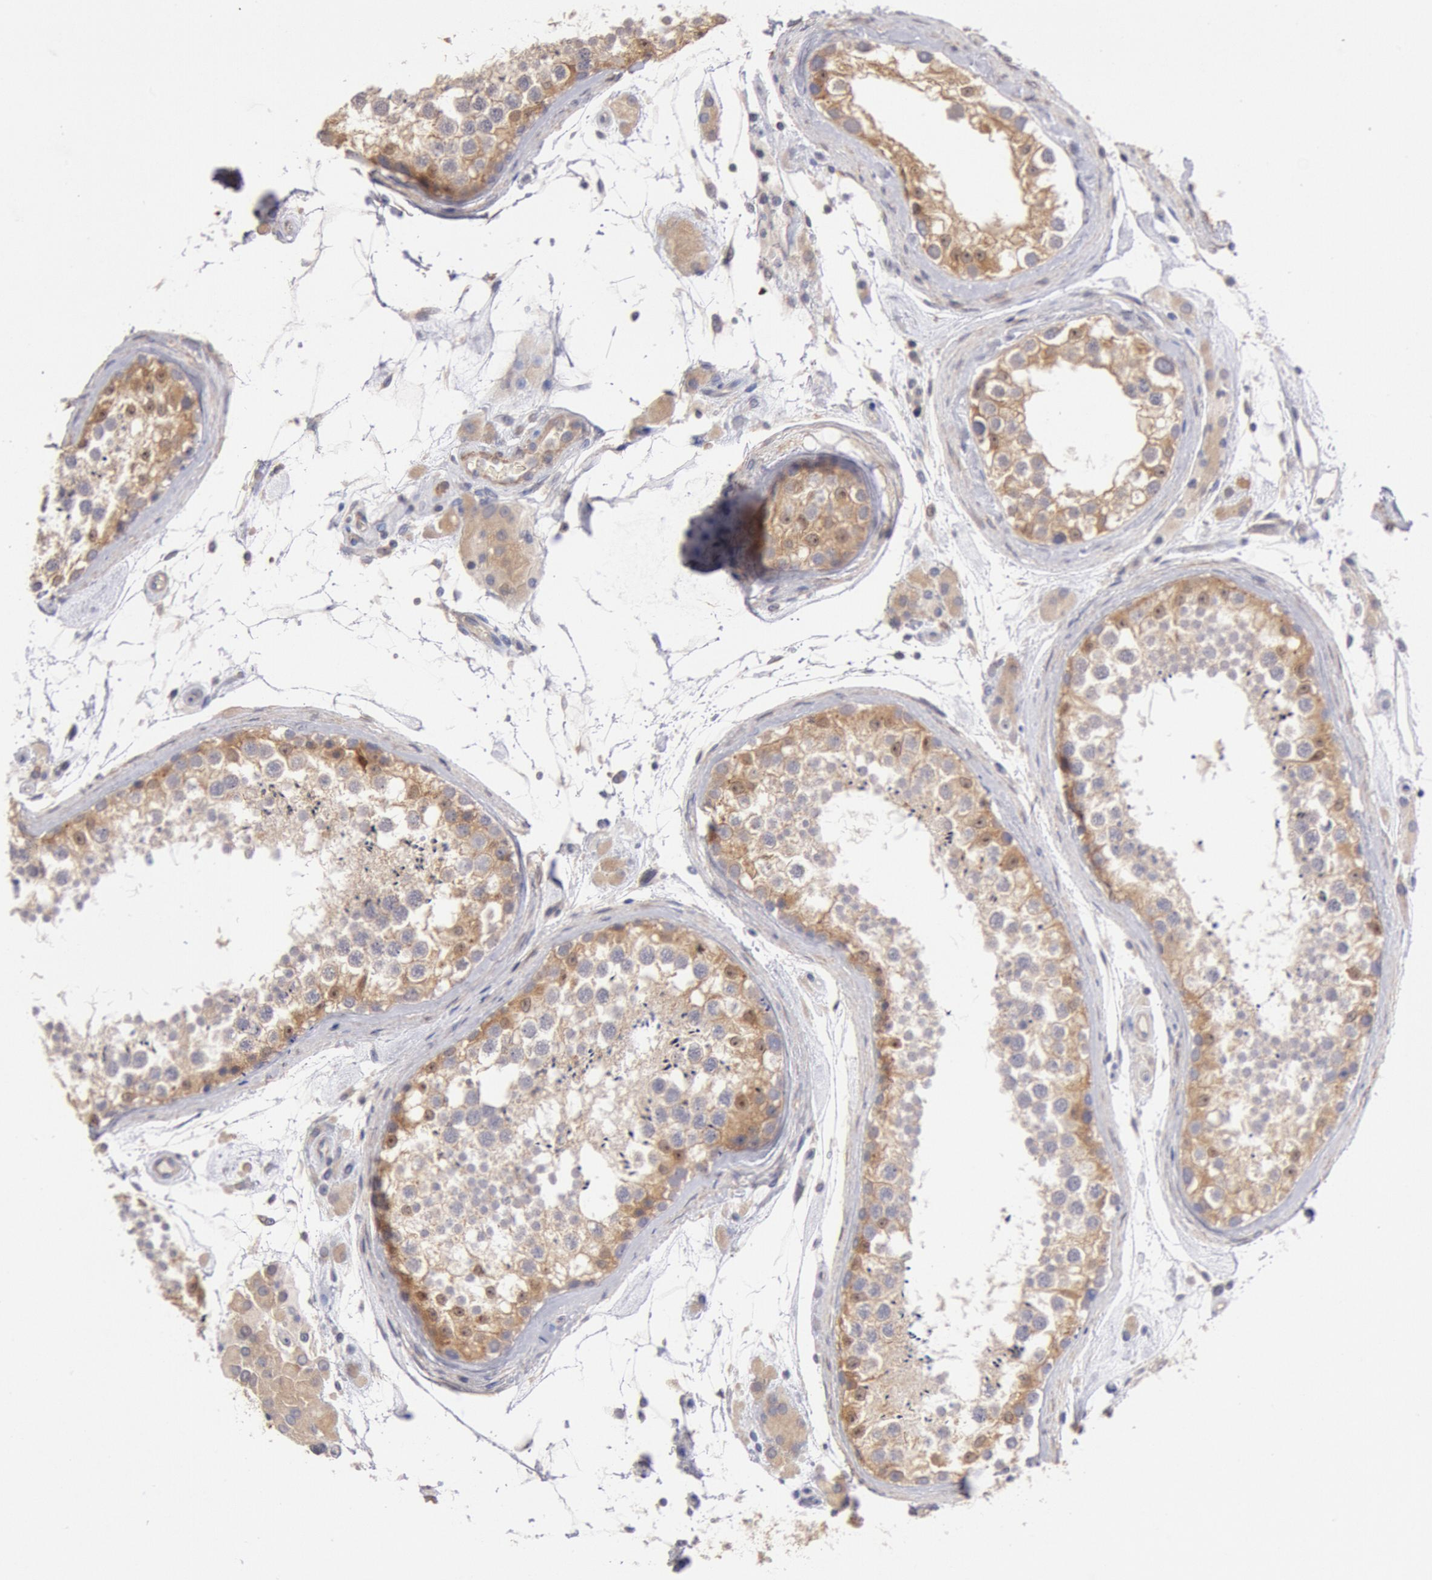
{"staining": {"intensity": "moderate", "quantity": ">75%", "location": "cytoplasmic/membranous"}, "tissue": "testis", "cell_type": "Cells in seminiferous ducts", "image_type": "normal", "snomed": [{"axis": "morphology", "description": "Normal tissue, NOS"}, {"axis": "topography", "description": "Testis"}], "caption": "Protein analysis of benign testis shows moderate cytoplasmic/membranous staining in about >75% of cells in seminiferous ducts. (Stains: DAB in brown, nuclei in blue, Microscopy: brightfield microscopy at high magnification).", "gene": "TMED8", "patient": {"sex": "male", "age": 46}}